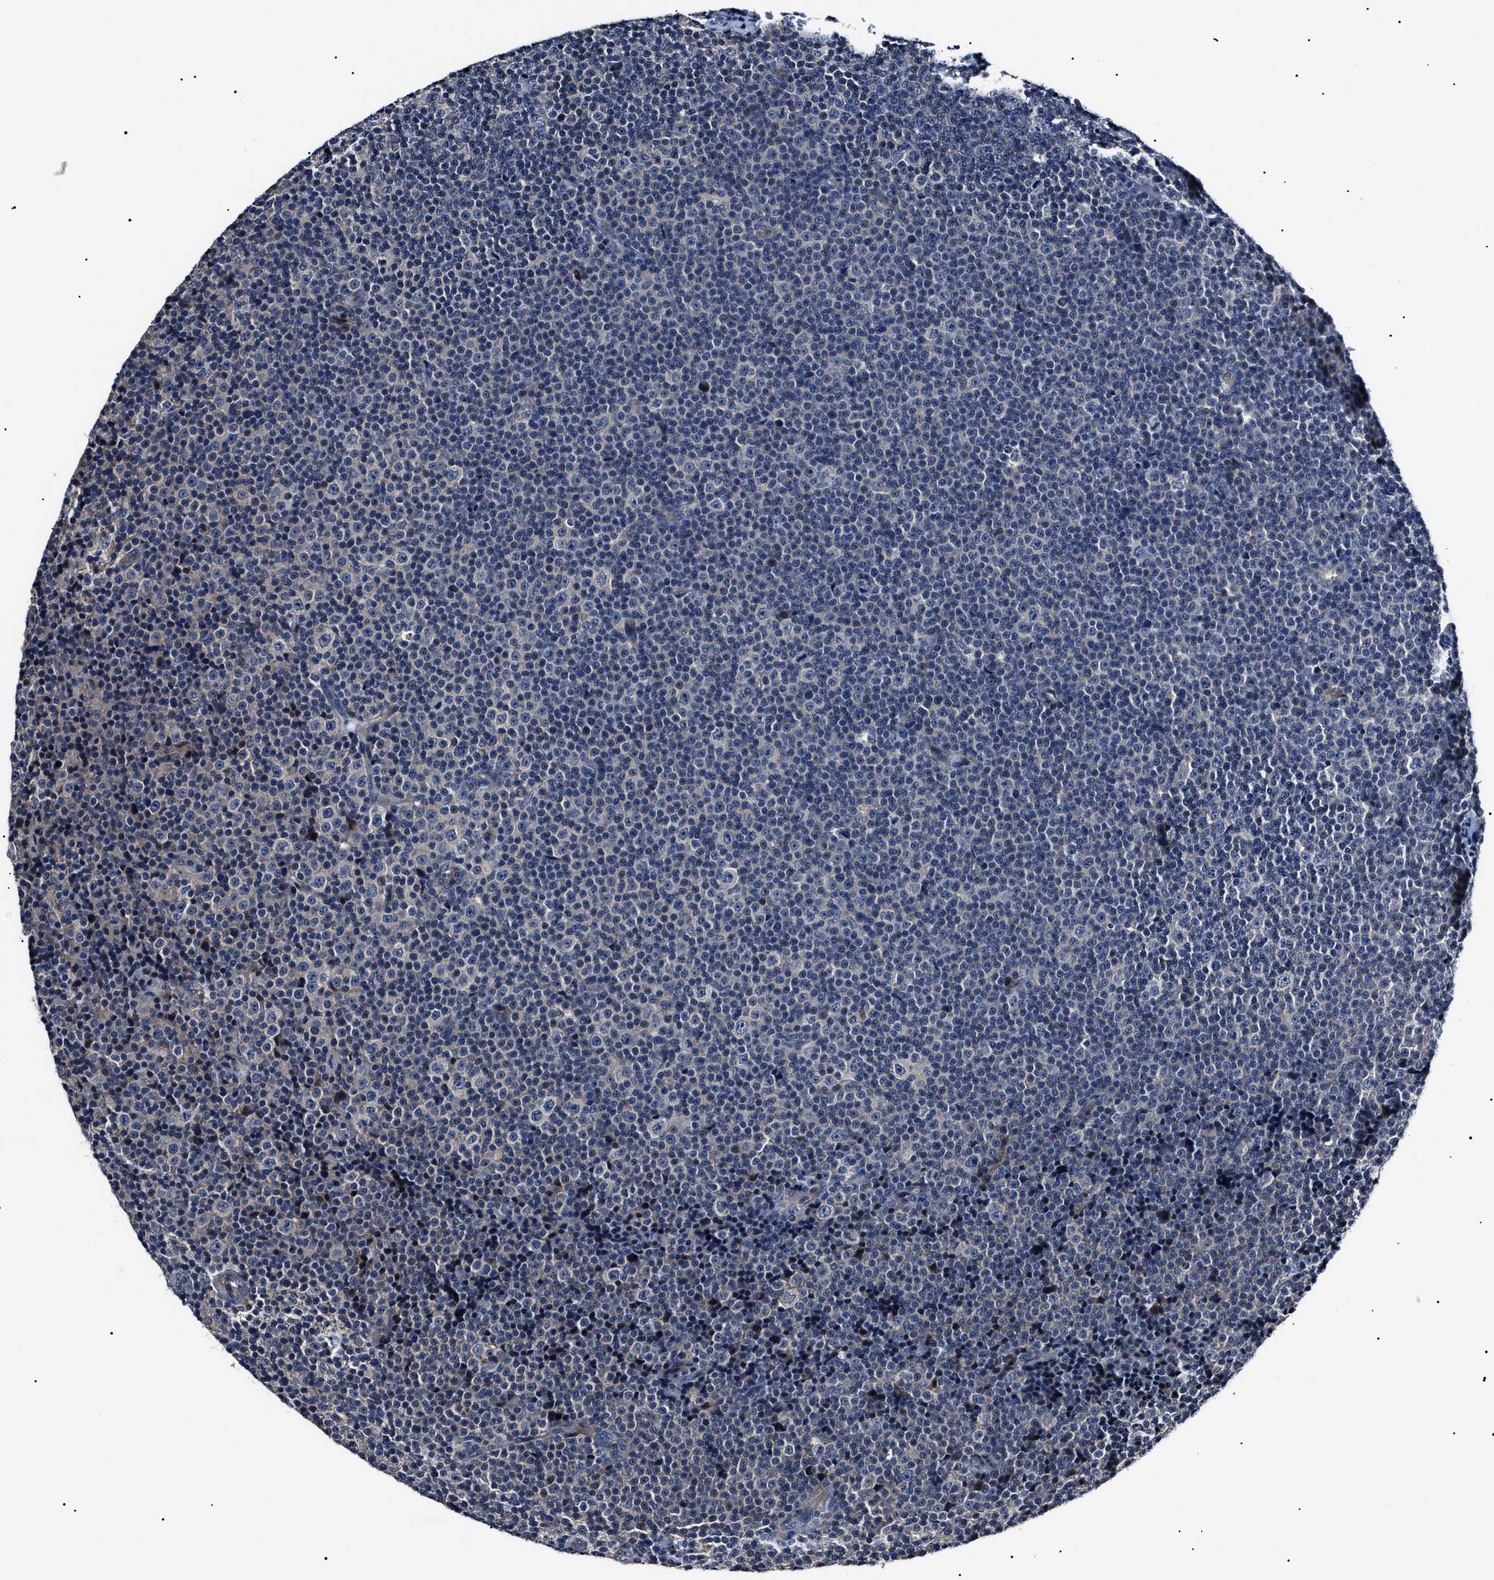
{"staining": {"intensity": "negative", "quantity": "none", "location": "none"}, "tissue": "lymphoma", "cell_type": "Tumor cells", "image_type": "cancer", "snomed": [{"axis": "morphology", "description": "Malignant lymphoma, non-Hodgkin's type, Low grade"}, {"axis": "topography", "description": "Lymph node"}], "caption": "Immunohistochemistry of human lymphoma reveals no positivity in tumor cells.", "gene": "IFT81", "patient": {"sex": "female", "age": 67}}